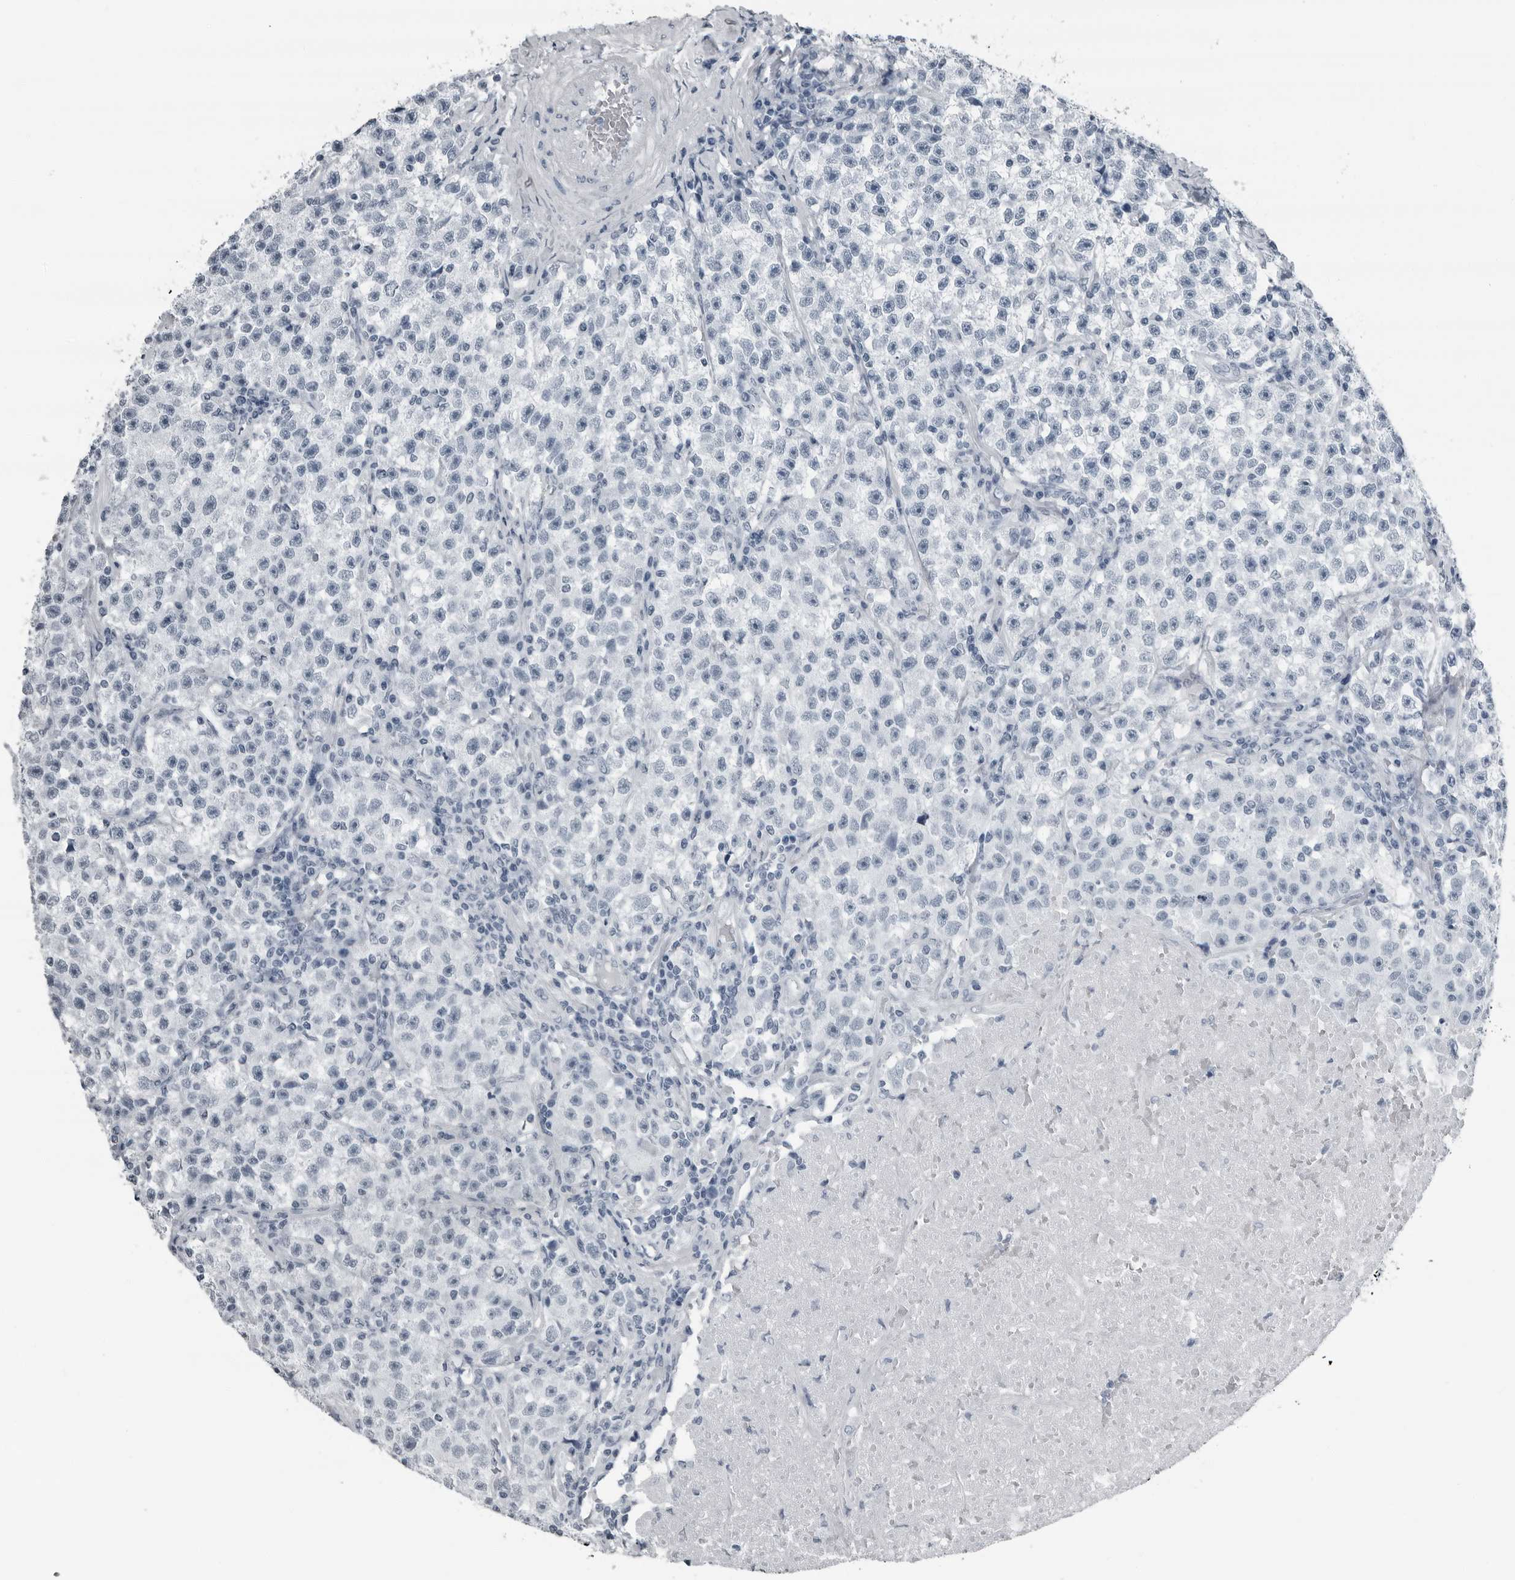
{"staining": {"intensity": "negative", "quantity": "none", "location": "none"}, "tissue": "testis cancer", "cell_type": "Tumor cells", "image_type": "cancer", "snomed": [{"axis": "morphology", "description": "Seminoma, NOS"}, {"axis": "topography", "description": "Testis"}], "caption": "Immunohistochemistry (IHC) photomicrograph of neoplastic tissue: human testis seminoma stained with DAB shows no significant protein expression in tumor cells.", "gene": "PRSS1", "patient": {"sex": "male", "age": 22}}